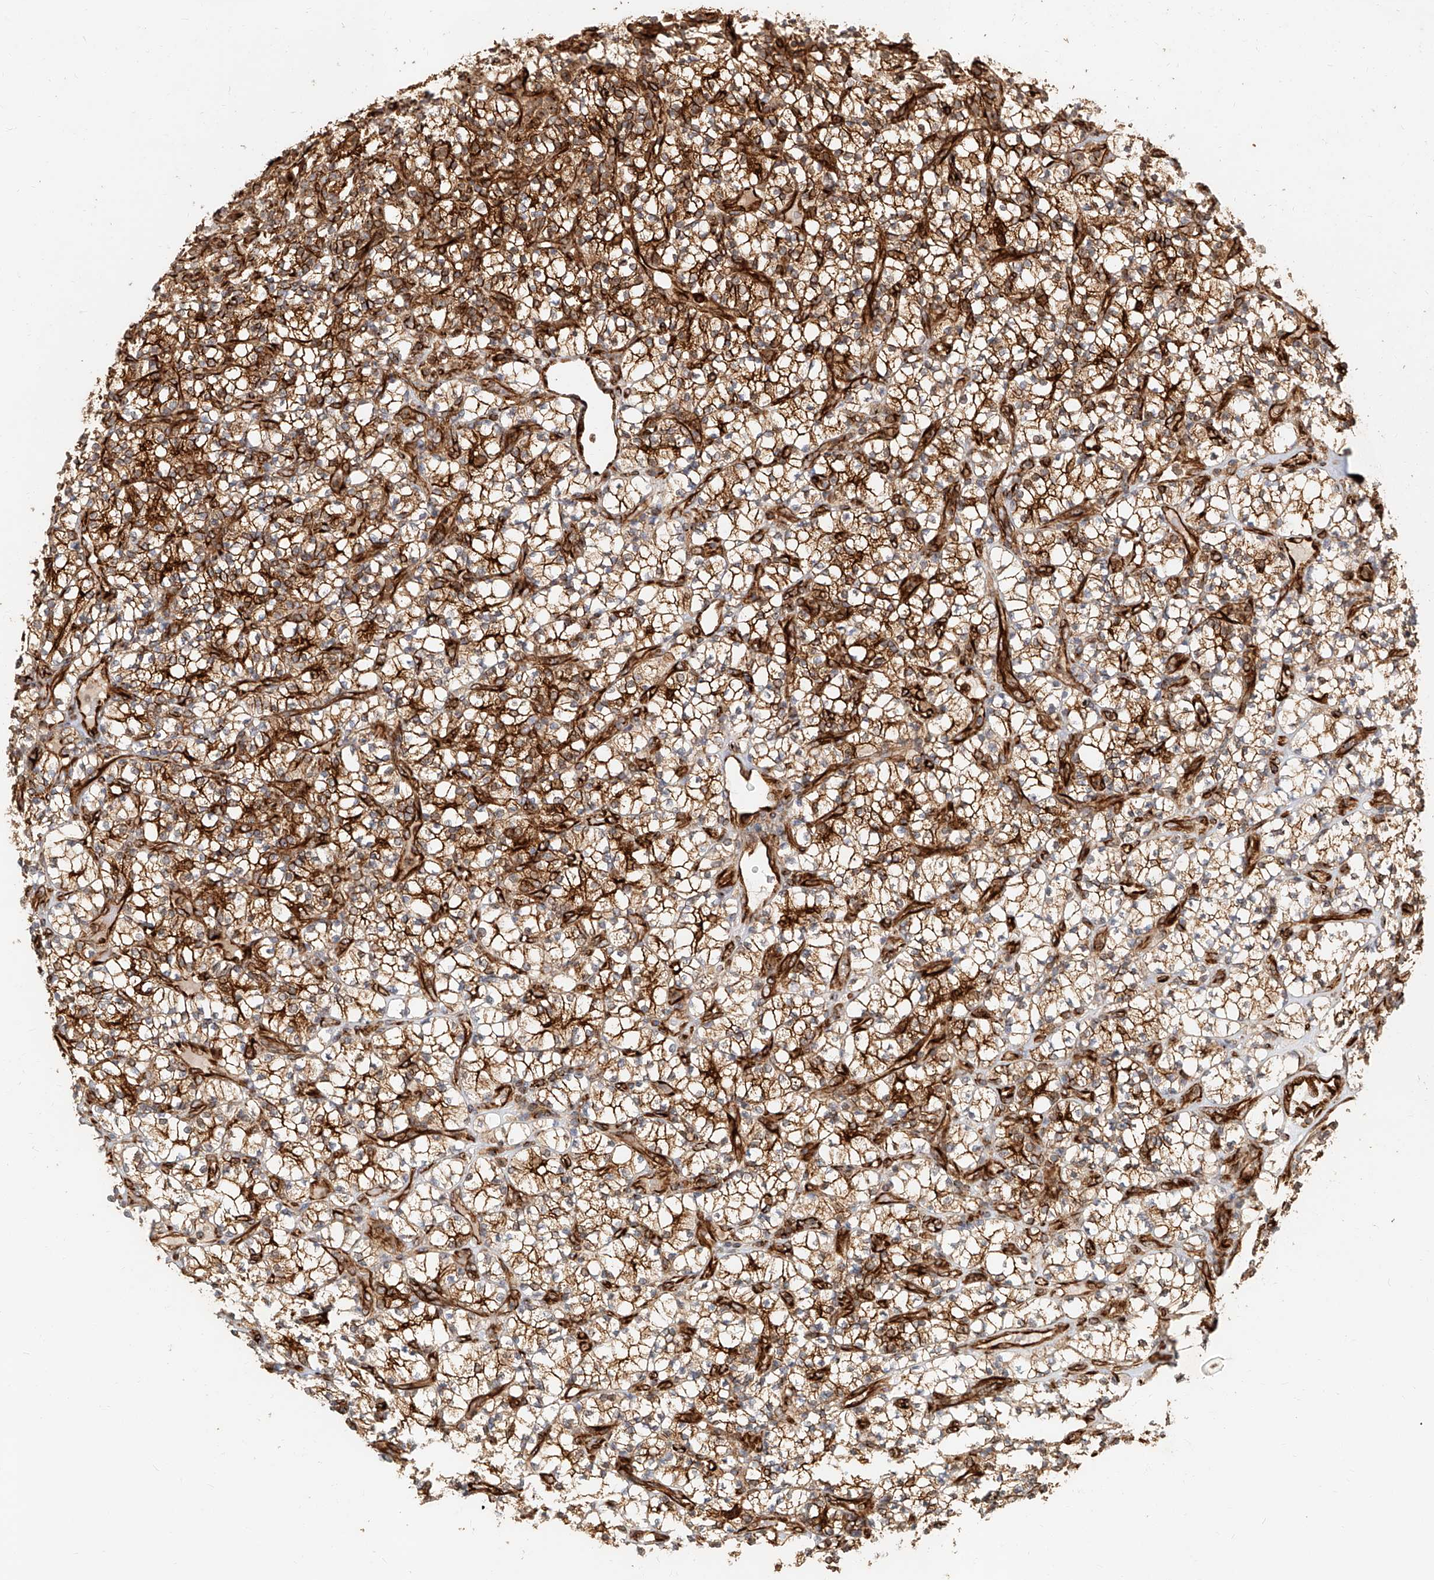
{"staining": {"intensity": "strong", "quantity": ">75%", "location": "cytoplasmic/membranous"}, "tissue": "renal cancer", "cell_type": "Tumor cells", "image_type": "cancer", "snomed": [{"axis": "morphology", "description": "Adenocarcinoma, NOS"}, {"axis": "topography", "description": "Kidney"}], "caption": "DAB (3,3'-diaminobenzidine) immunohistochemical staining of human renal adenocarcinoma exhibits strong cytoplasmic/membranous protein positivity in approximately >75% of tumor cells.", "gene": "NAP1L1", "patient": {"sex": "male", "age": 77}}